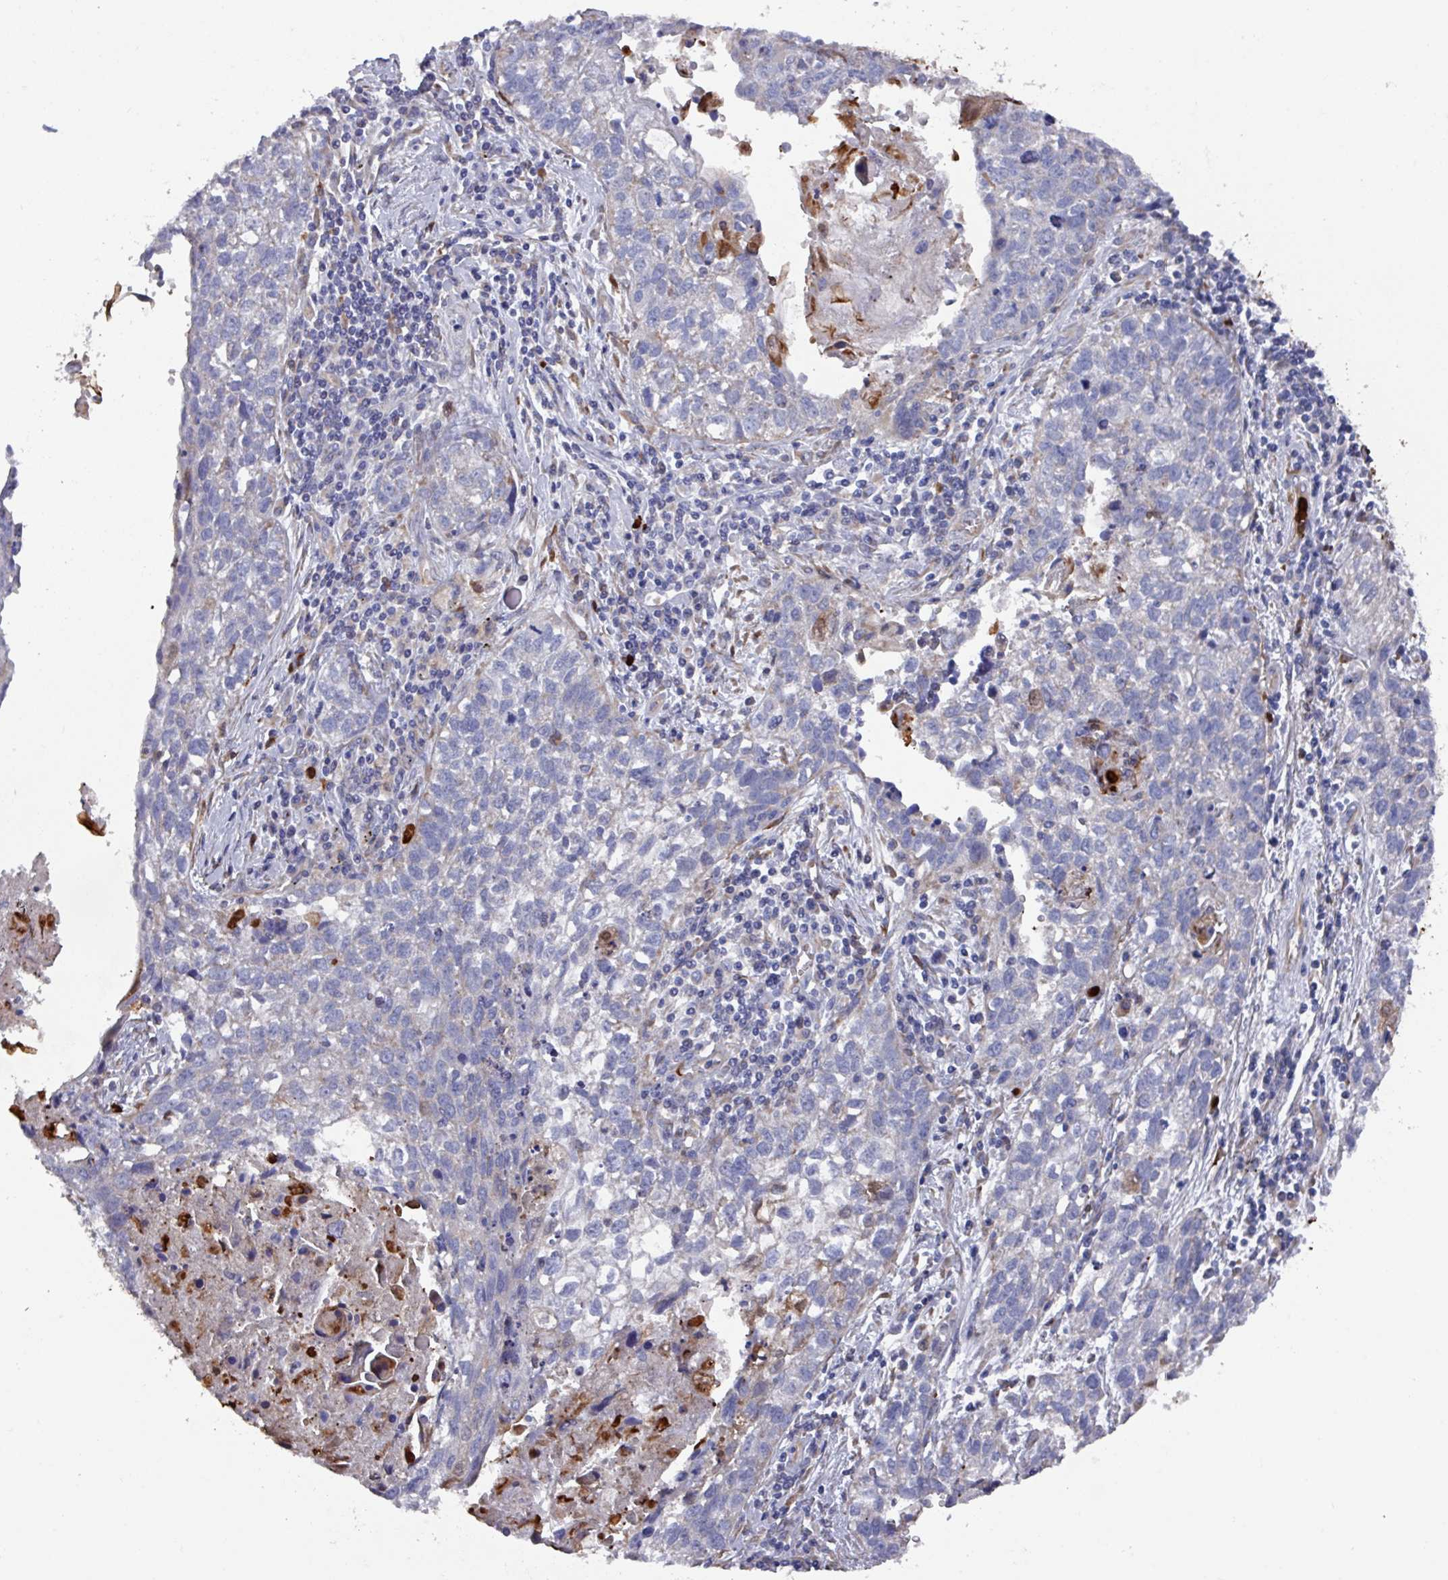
{"staining": {"intensity": "negative", "quantity": "none", "location": "none"}, "tissue": "lung cancer", "cell_type": "Tumor cells", "image_type": "cancer", "snomed": [{"axis": "morphology", "description": "Squamous cell carcinoma, NOS"}, {"axis": "topography", "description": "Lung"}], "caption": "Micrograph shows no significant protein staining in tumor cells of lung squamous cell carcinoma.", "gene": "UQCC2", "patient": {"sex": "male", "age": 74}}